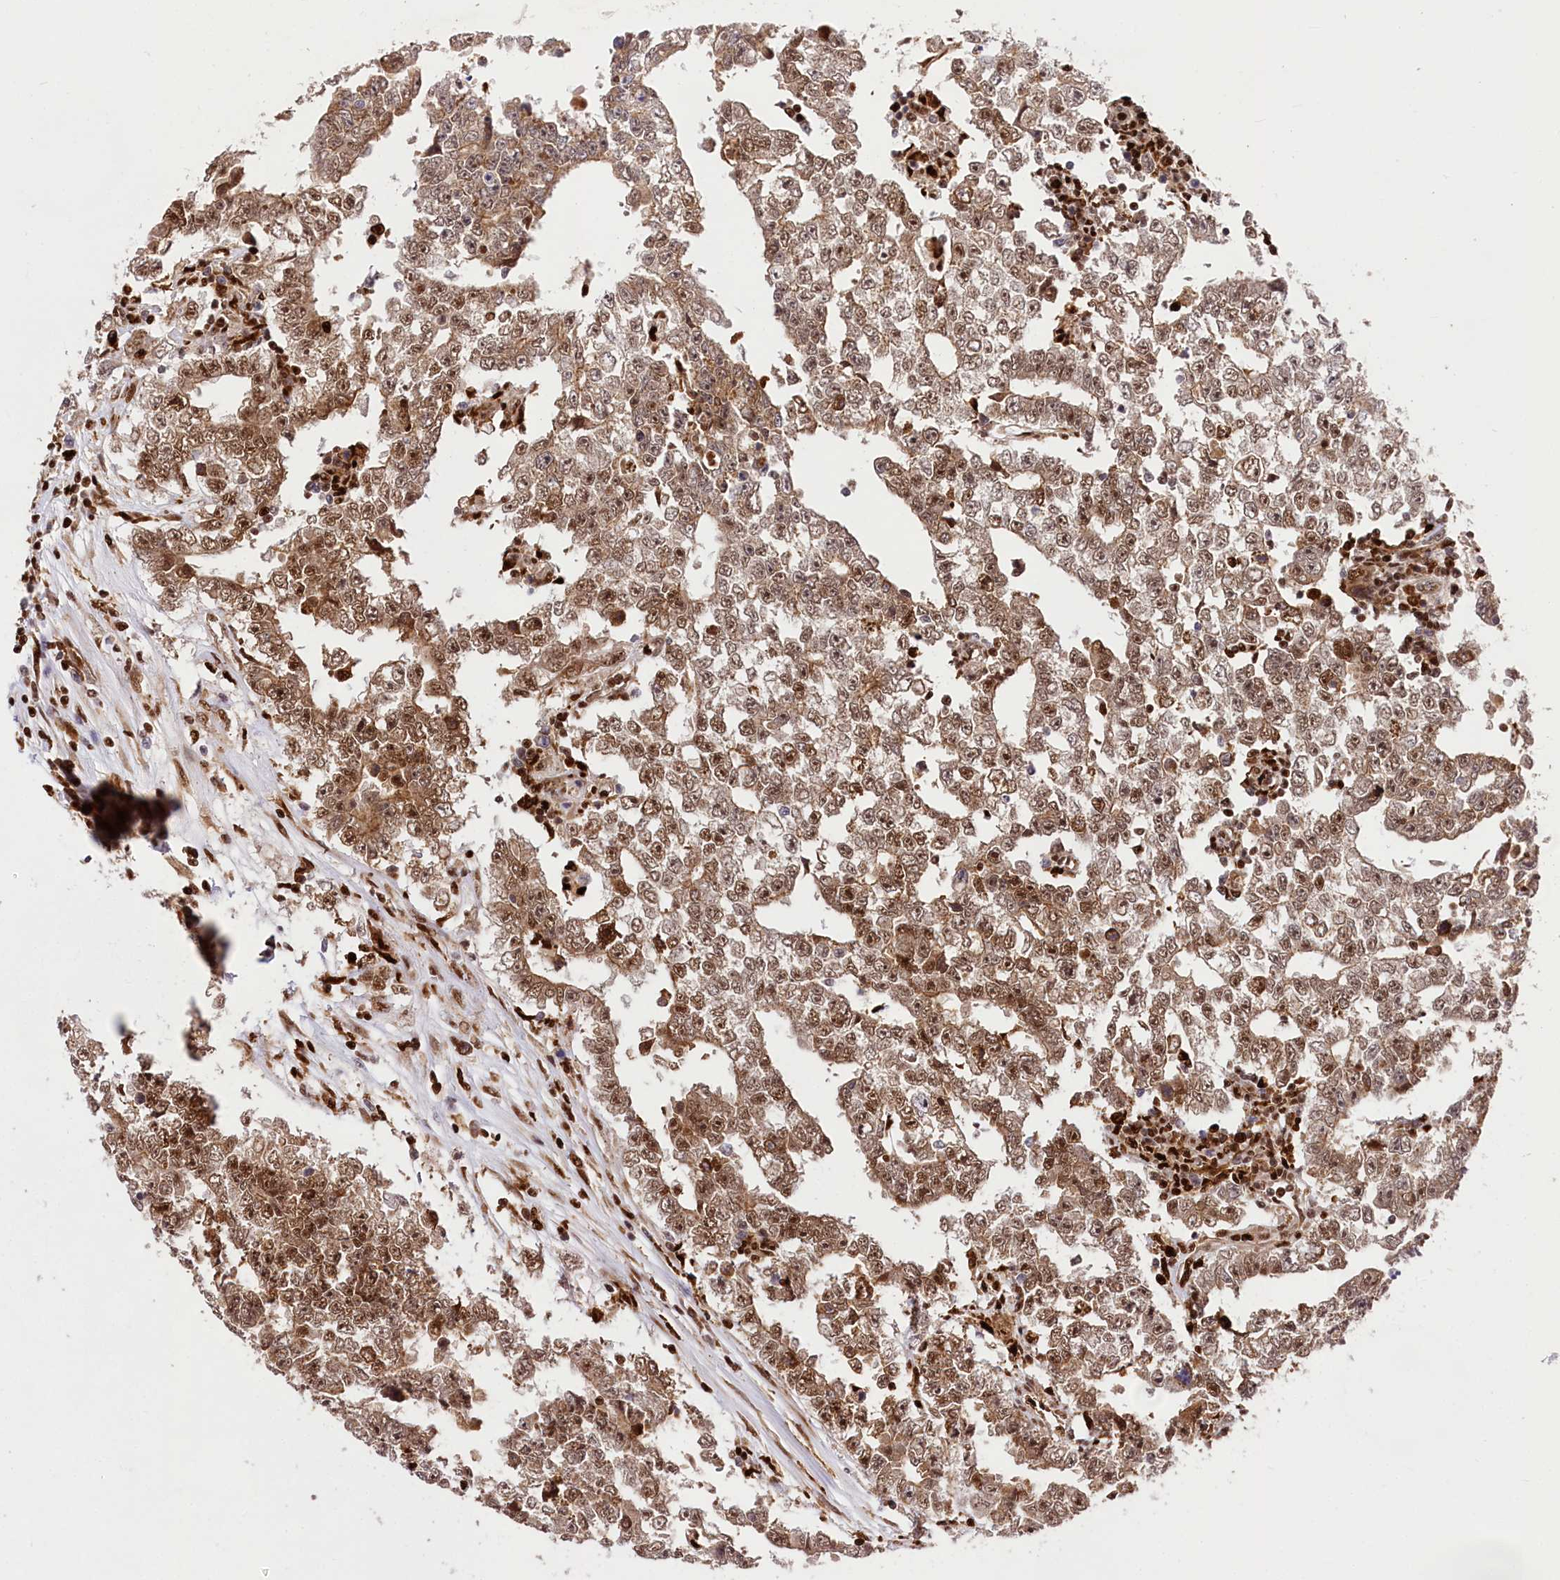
{"staining": {"intensity": "moderate", "quantity": ">75%", "location": "nuclear"}, "tissue": "testis cancer", "cell_type": "Tumor cells", "image_type": "cancer", "snomed": [{"axis": "morphology", "description": "Carcinoma, Embryonal, NOS"}, {"axis": "topography", "description": "Testis"}], "caption": "About >75% of tumor cells in embryonal carcinoma (testis) reveal moderate nuclear protein staining as visualized by brown immunohistochemical staining.", "gene": "FIGN", "patient": {"sex": "male", "age": 25}}